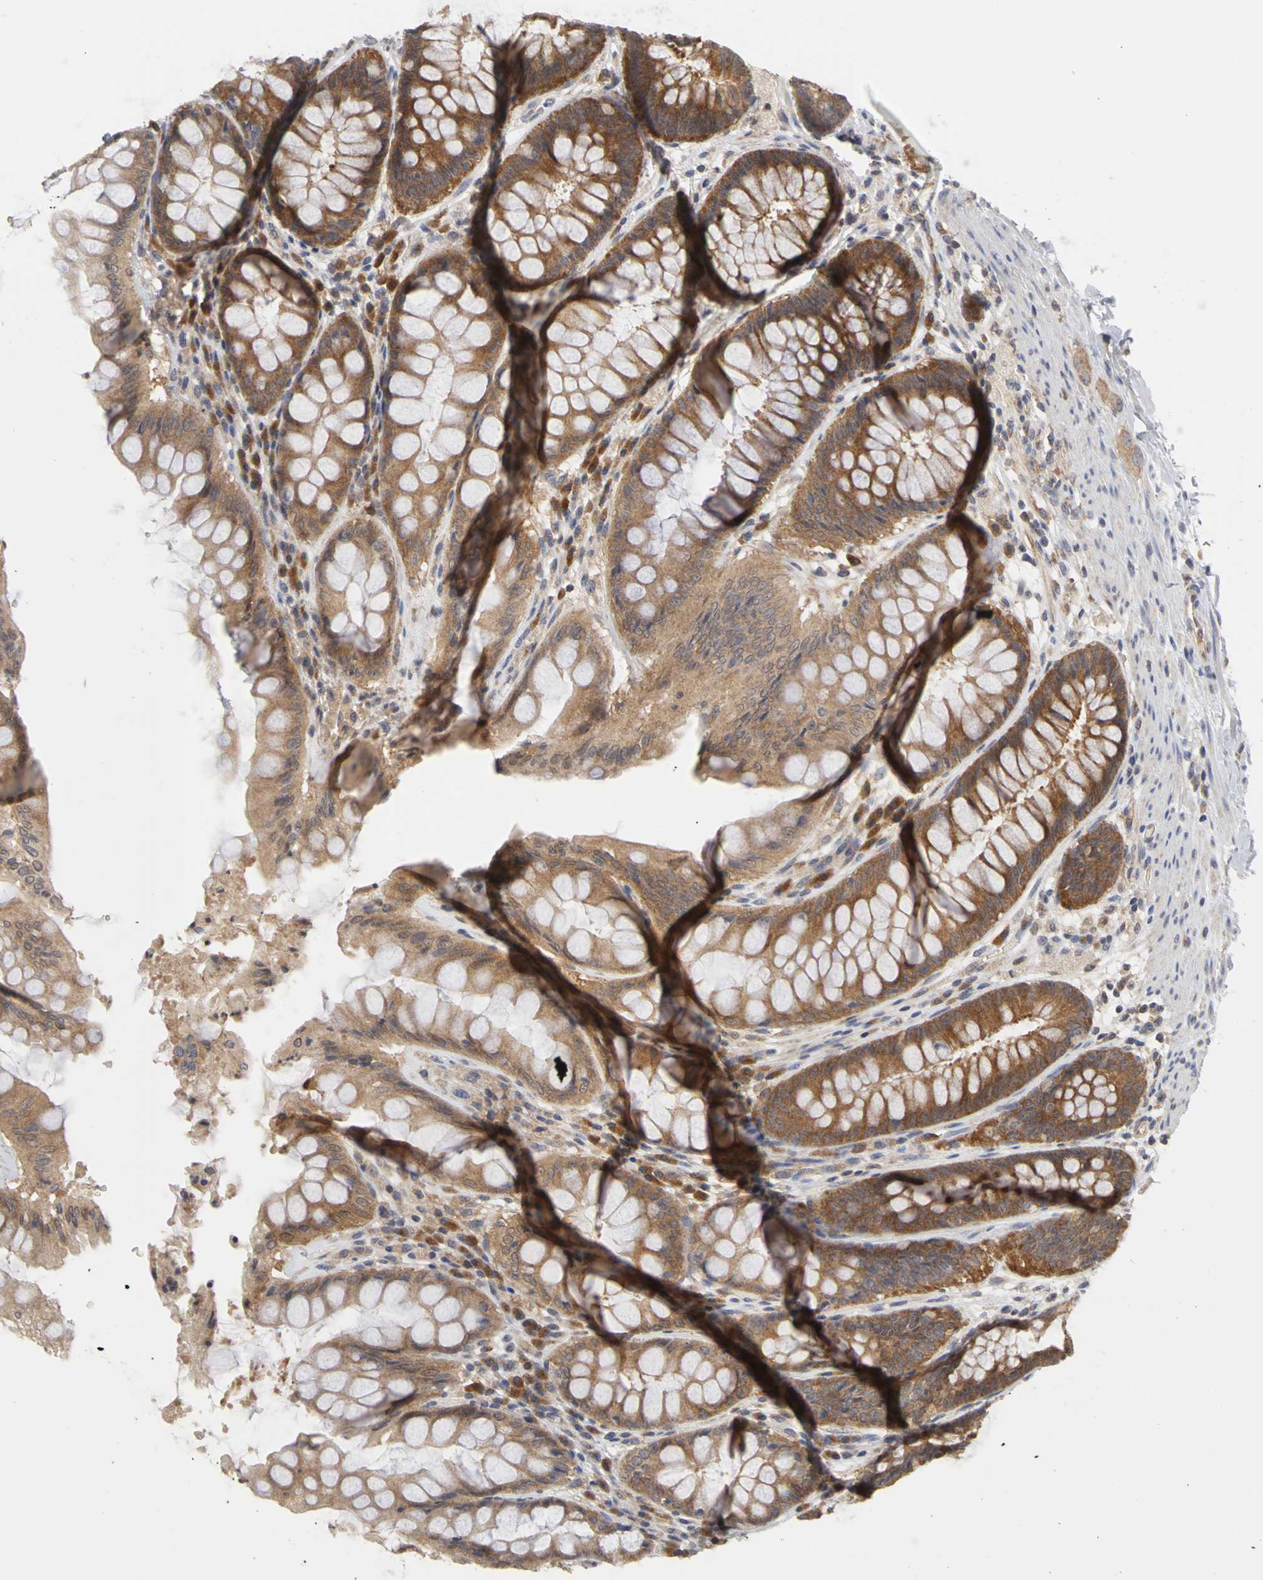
{"staining": {"intensity": "strong", "quantity": ">75%", "location": "cytoplasmic/membranous"}, "tissue": "rectum", "cell_type": "Glandular cells", "image_type": "normal", "snomed": [{"axis": "morphology", "description": "Normal tissue, NOS"}, {"axis": "topography", "description": "Rectum"}], "caption": "Protein expression analysis of benign rectum shows strong cytoplasmic/membranous positivity in approximately >75% of glandular cells. (DAB (3,3'-diaminobenzidine) IHC with brightfield microscopy, high magnification).", "gene": "IRAK1", "patient": {"sex": "female", "age": 46}}